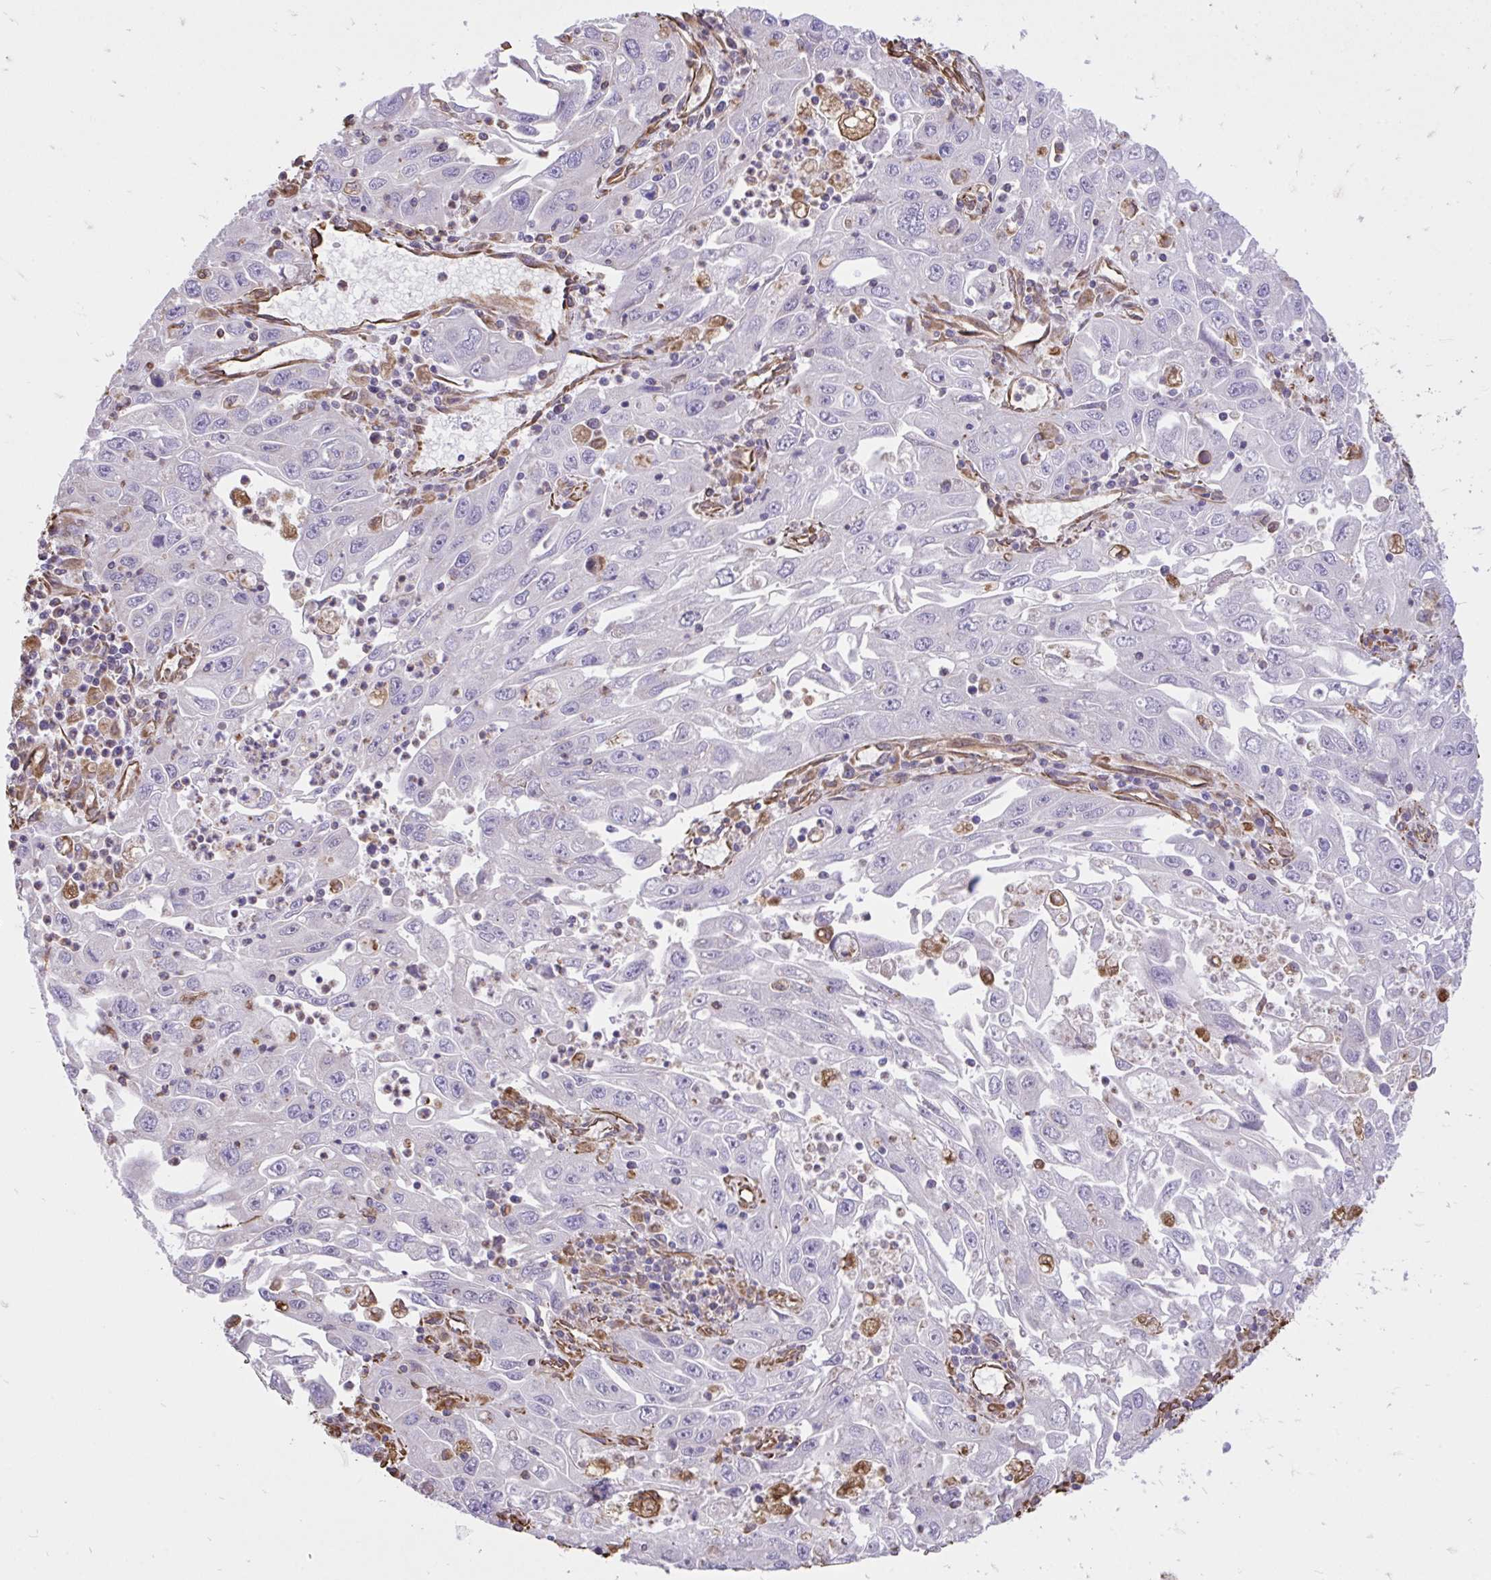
{"staining": {"intensity": "negative", "quantity": "none", "location": "none"}, "tissue": "endometrial cancer", "cell_type": "Tumor cells", "image_type": "cancer", "snomed": [{"axis": "morphology", "description": "Adenocarcinoma, NOS"}, {"axis": "topography", "description": "Uterus"}], "caption": "Immunohistochemical staining of human adenocarcinoma (endometrial) exhibits no significant staining in tumor cells.", "gene": "RNF103", "patient": {"sex": "female", "age": 62}}